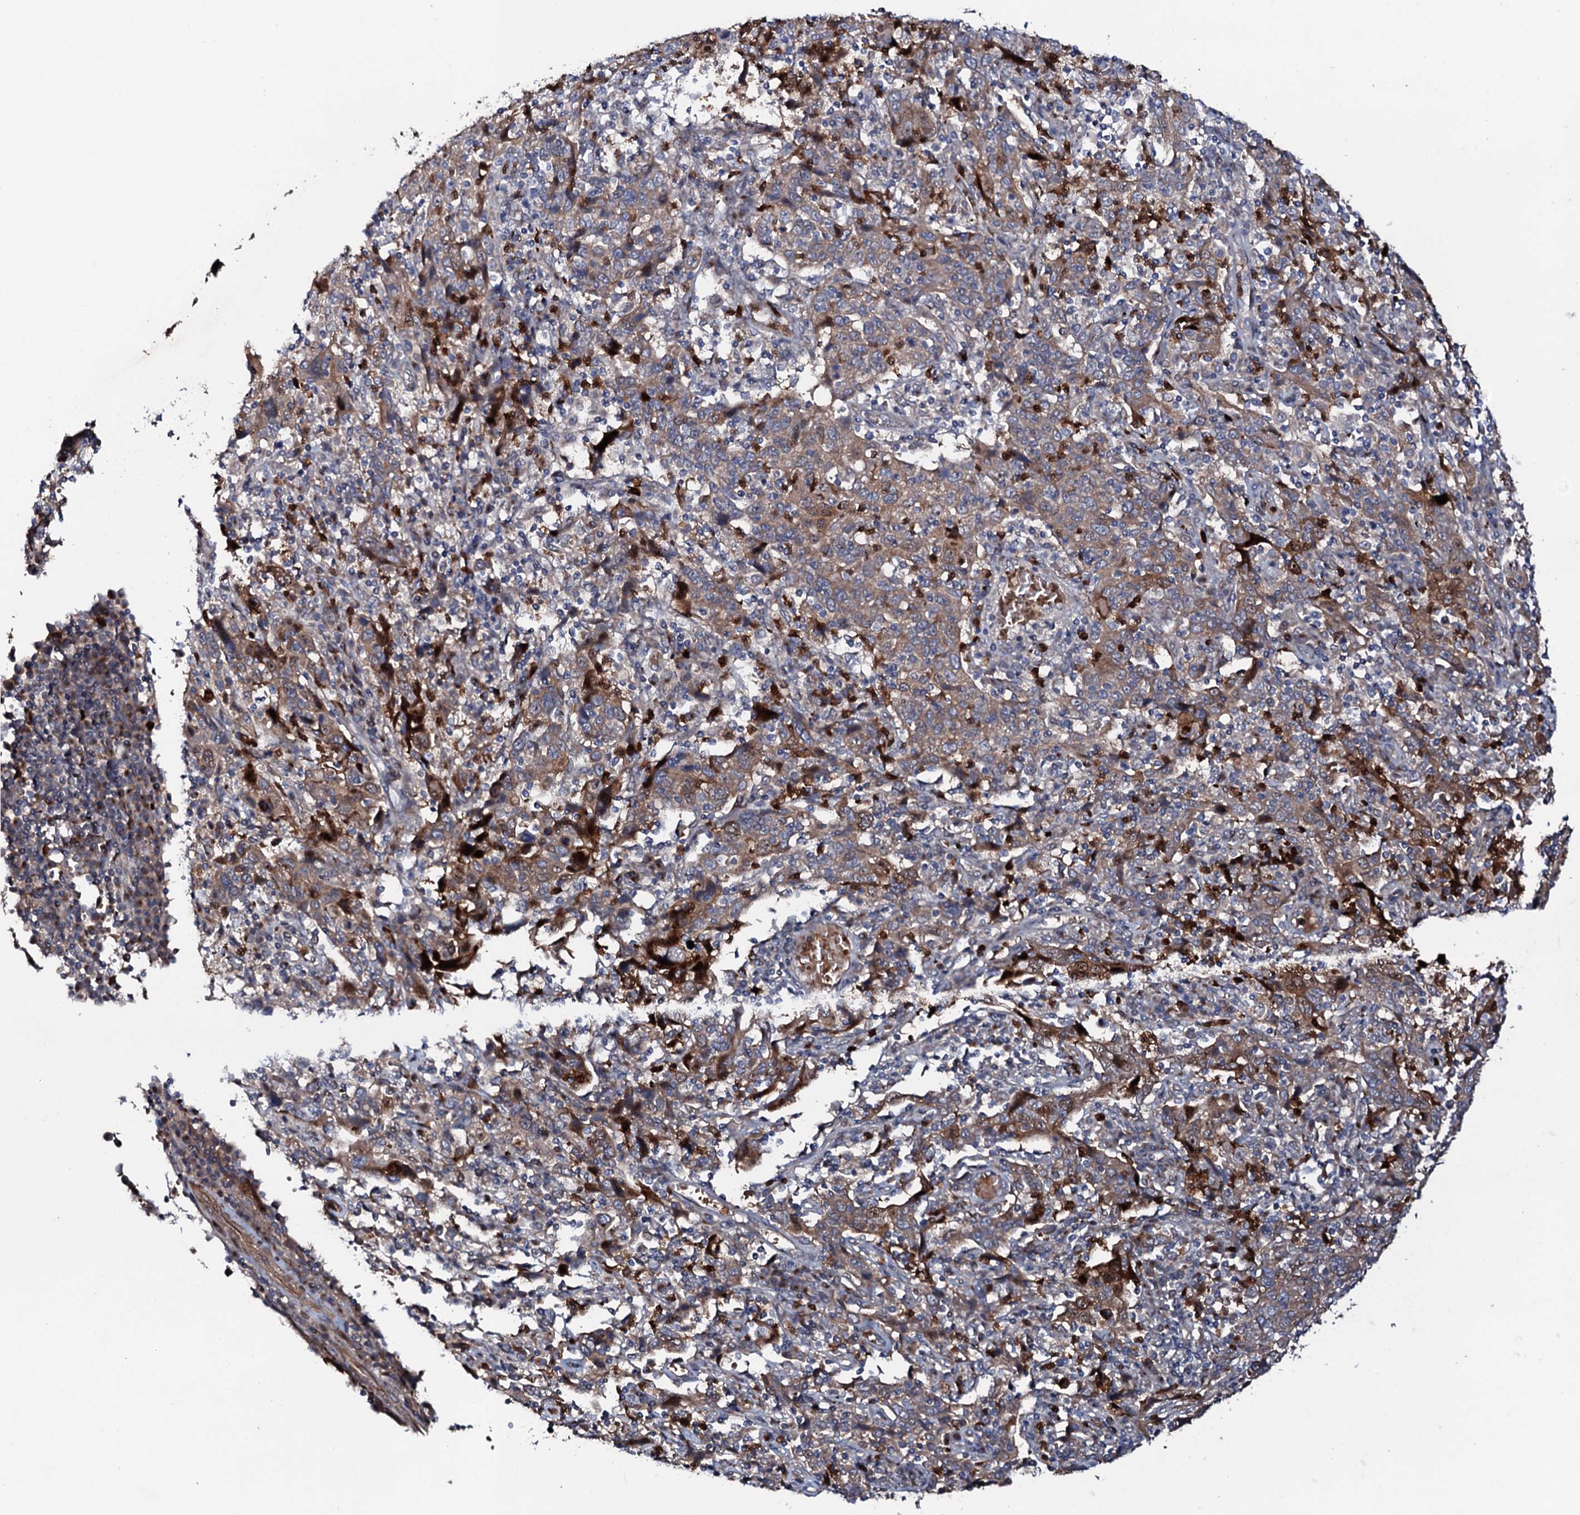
{"staining": {"intensity": "weak", "quantity": "25%-75%", "location": "cytoplasmic/membranous"}, "tissue": "cervical cancer", "cell_type": "Tumor cells", "image_type": "cancer", "snomed": [{"axis": "morphology", "description": "Squamous cell carcinoma, NOS"}, {"axis": "topography", "description": "Cervix"}], "caption": "About 25%-75% of tumor cells in cervical squamous cell carcinoma reveal weak cytoplasmic/membranous protein expression as visualized by brown immunohistochemical staining.", "gene": "COG6", "patient": {"sex": "female", "age": 46}}